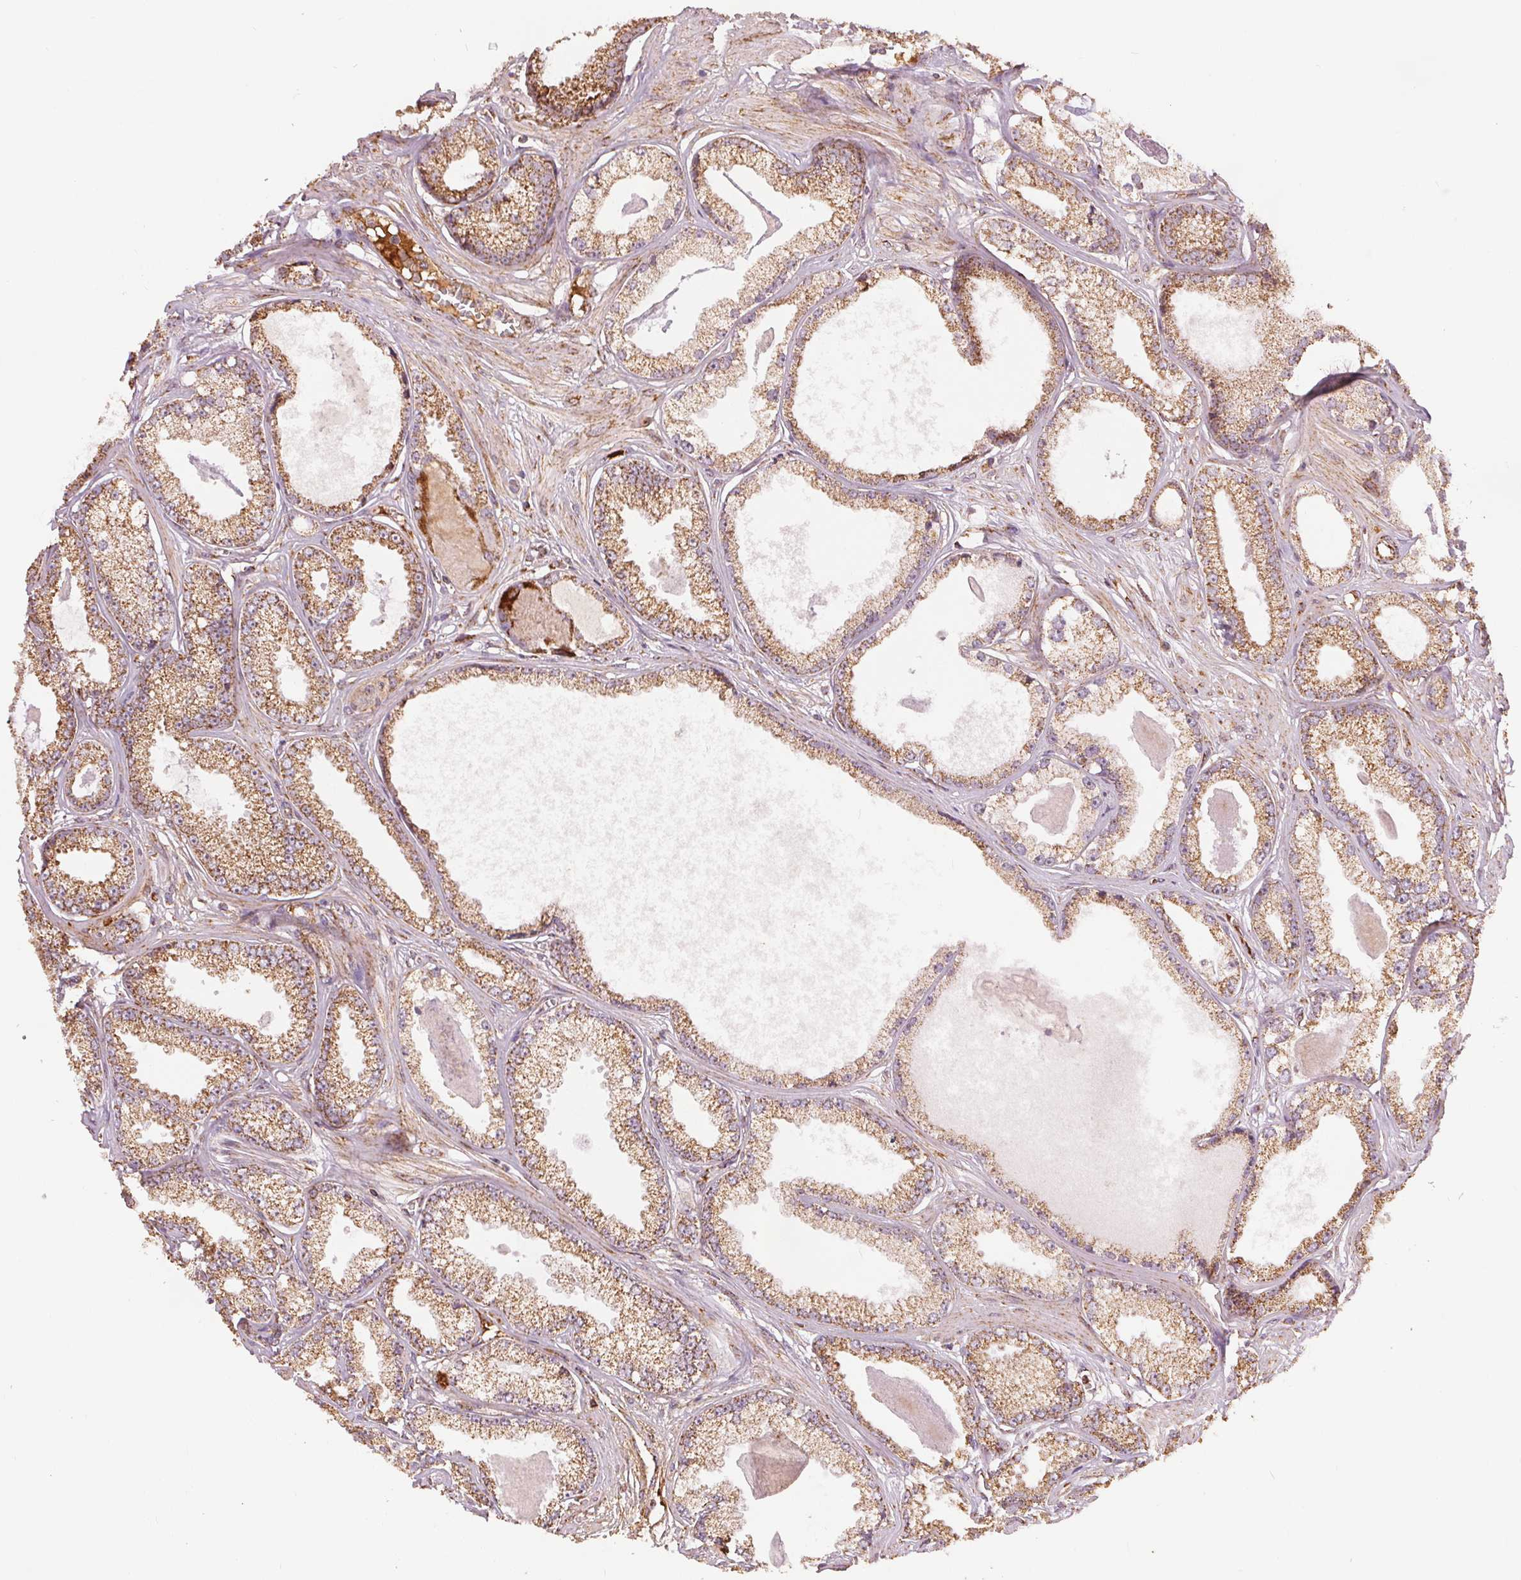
{"staining": {"intensity": "moderate", "quantity": ">75%", "location": "cytoplasmic/membranous"}, "tissue": "prostate cancer", "cell_type": "Tumor cells", "image_type": "cancer", "snomed": [{"axis": "morphology", "description": "Adenocarcinoma, Low grade"}, {"axis": "topography", "description": "Prostate"}], "caption": "Human low-grade adenocarcinoma (prostate) stained with a brown dye shows moderate cytoplasmic/membranous positive positivity in approximately >75% of tumor cells.", "gene": "SDHB", "patient": {"sex": "male", "age": 64}}